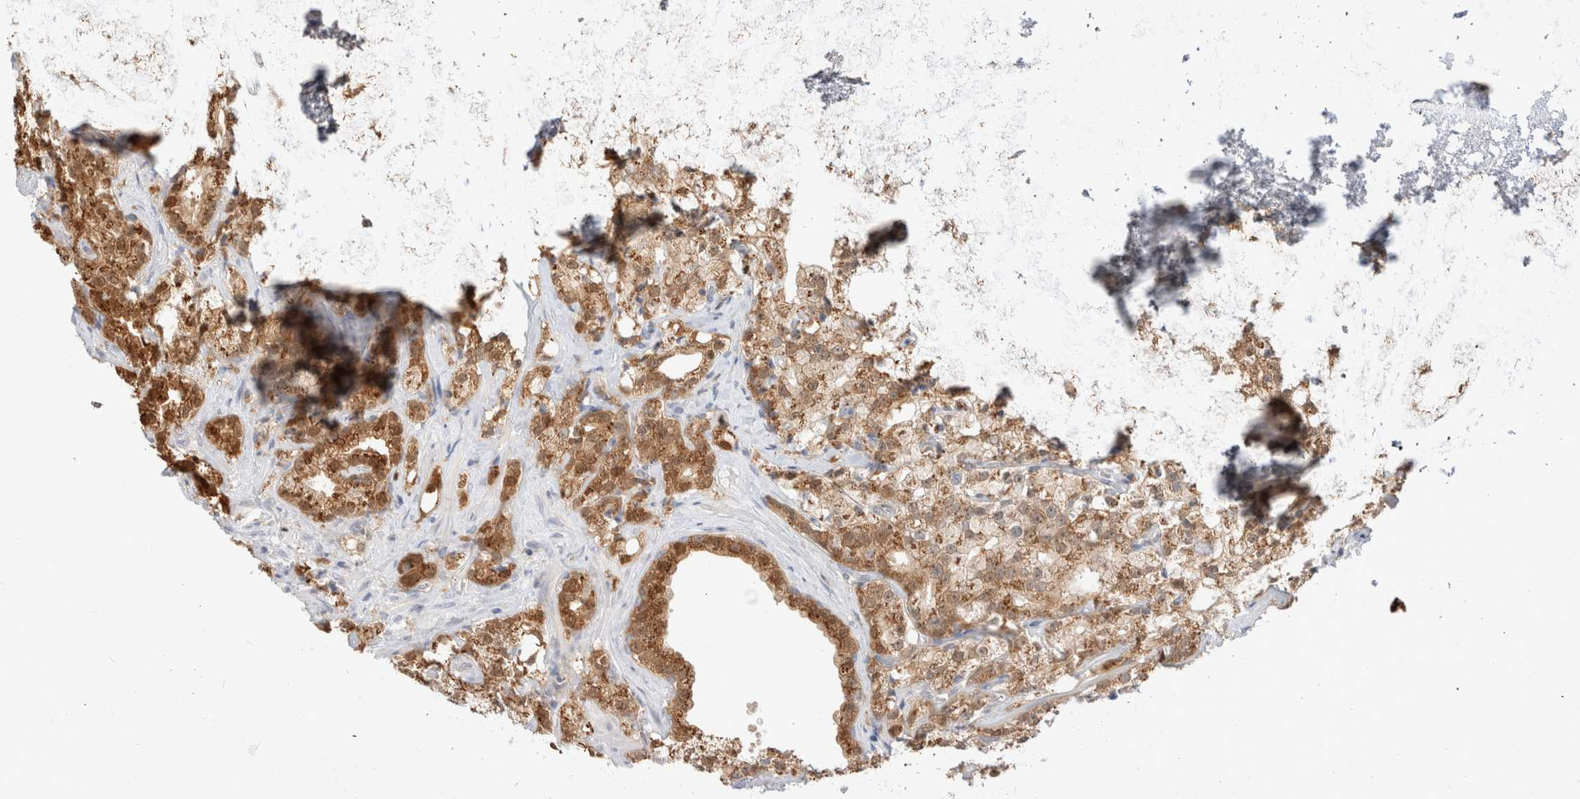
{"staining": {"intensity": "moderate", "quantity": ">75%", "location": "cytoplasmic/membranous"}, "tissue": "prostate cancer", "cell_type": "Tumor cells", "image_type": "cancer", "snomed": [{"axis": "morphology", "description": "Adenocarcinoma, High grade"}, {"axis": "topography", "description": "Prostate"}], "caption": "Immunohistochemical staining of human prostate high-grade adenocarcinoma displays medium levels of moderate cytoplasmic/membranous protein staining in about >75% of tumor cells.", "gene": "EFCAB13", "patient": {"sex": "male", "age": 64}}